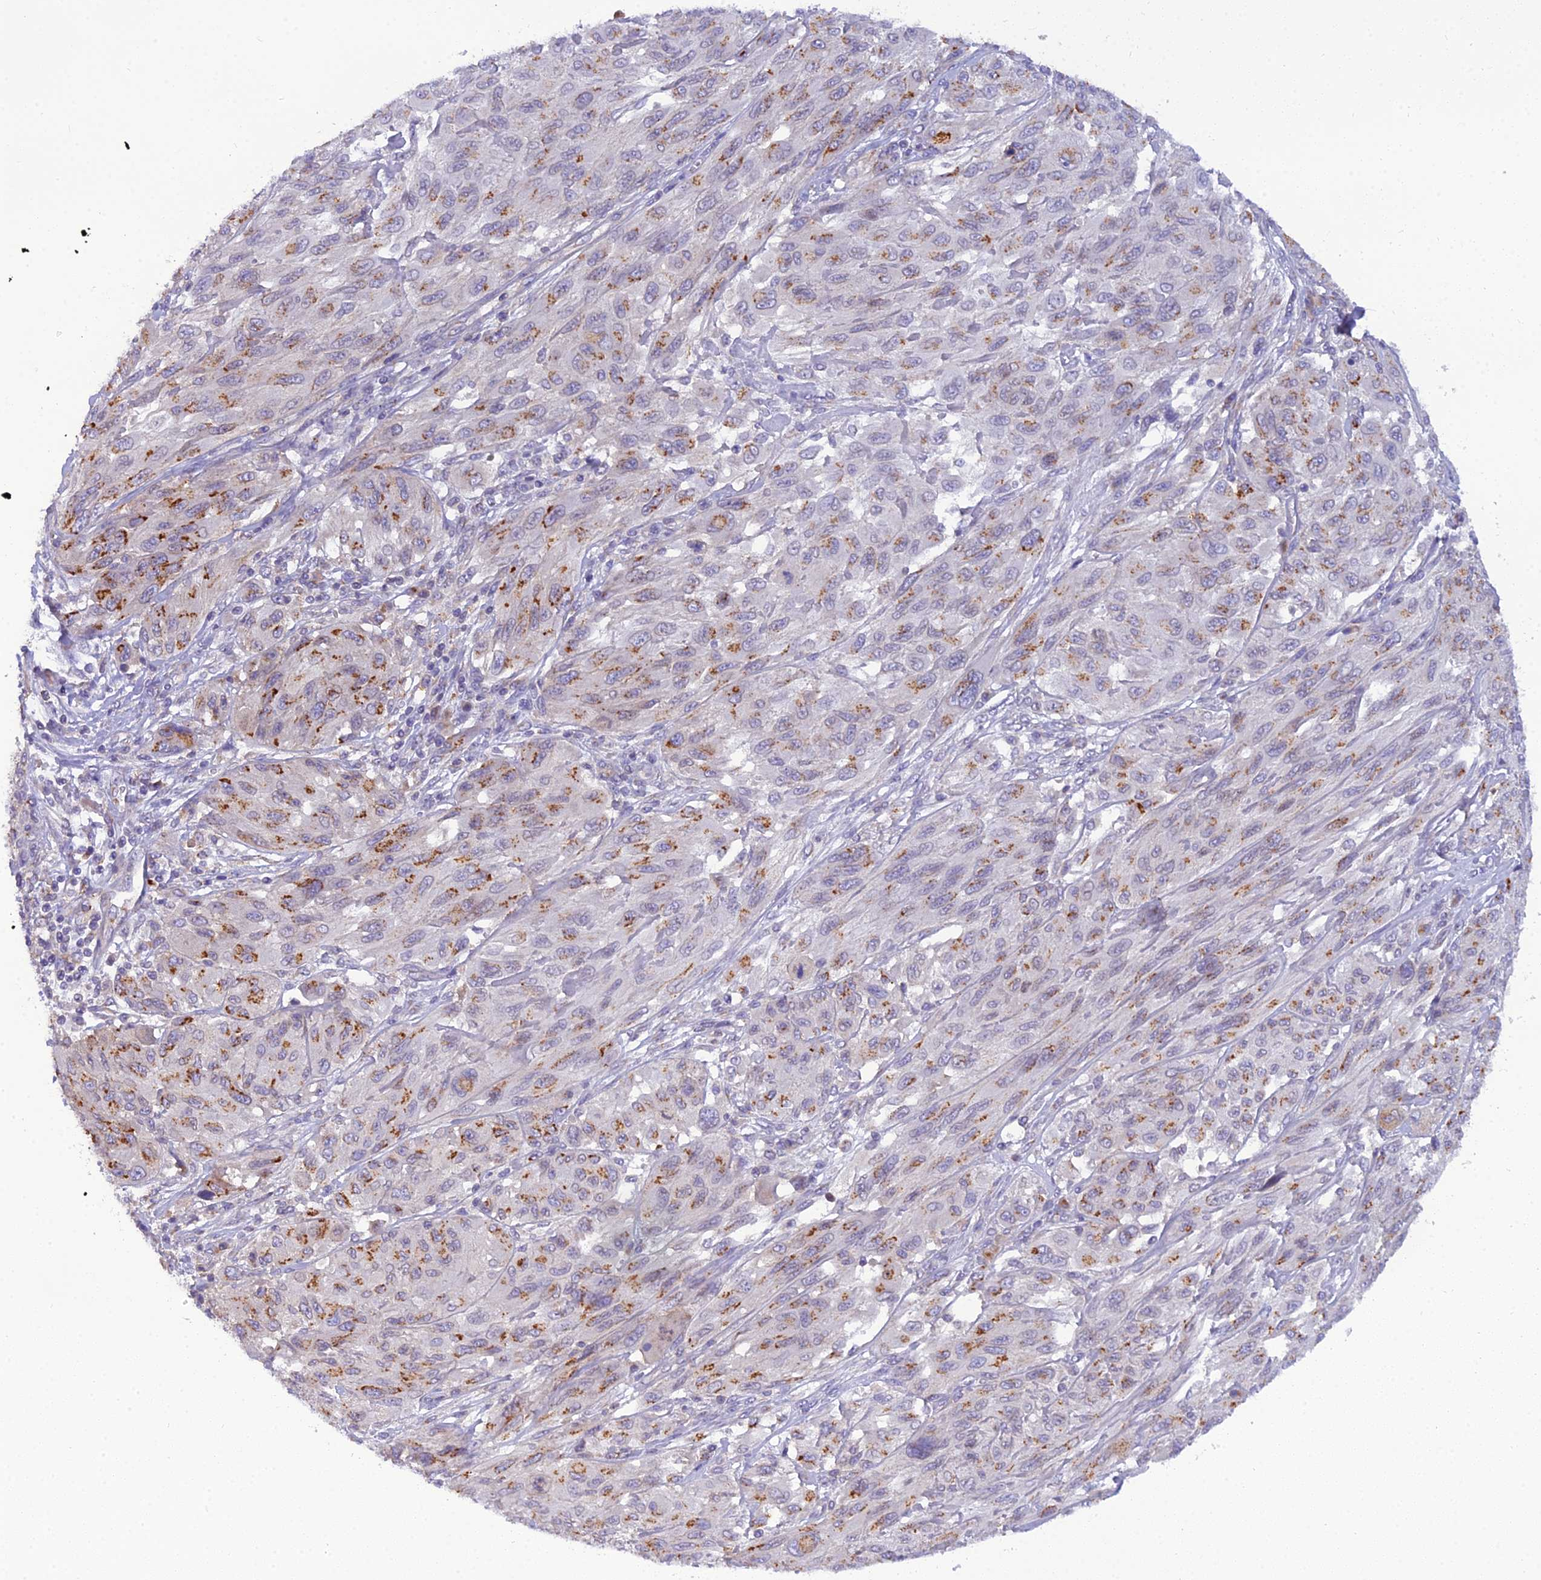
{"staining": {"intensity": "moderate", "quantity": "25%-75%", "location": "cytoplasmic/membranous"}, "tissue": "melanoma", "cell_type": "Tumor cells", "image_type": "cancer", "snomed": [{"axis": "morphology", "description": "Malignant melanoma, NOS"}, {"axis": "topography", "description": "Skin"}], "caption": "Malignant melanoma stained with a protein marker shows moderate staining in tumor cells.", "gene": "GOLPH3", "patient": {"sex": "female", "age": 91}}